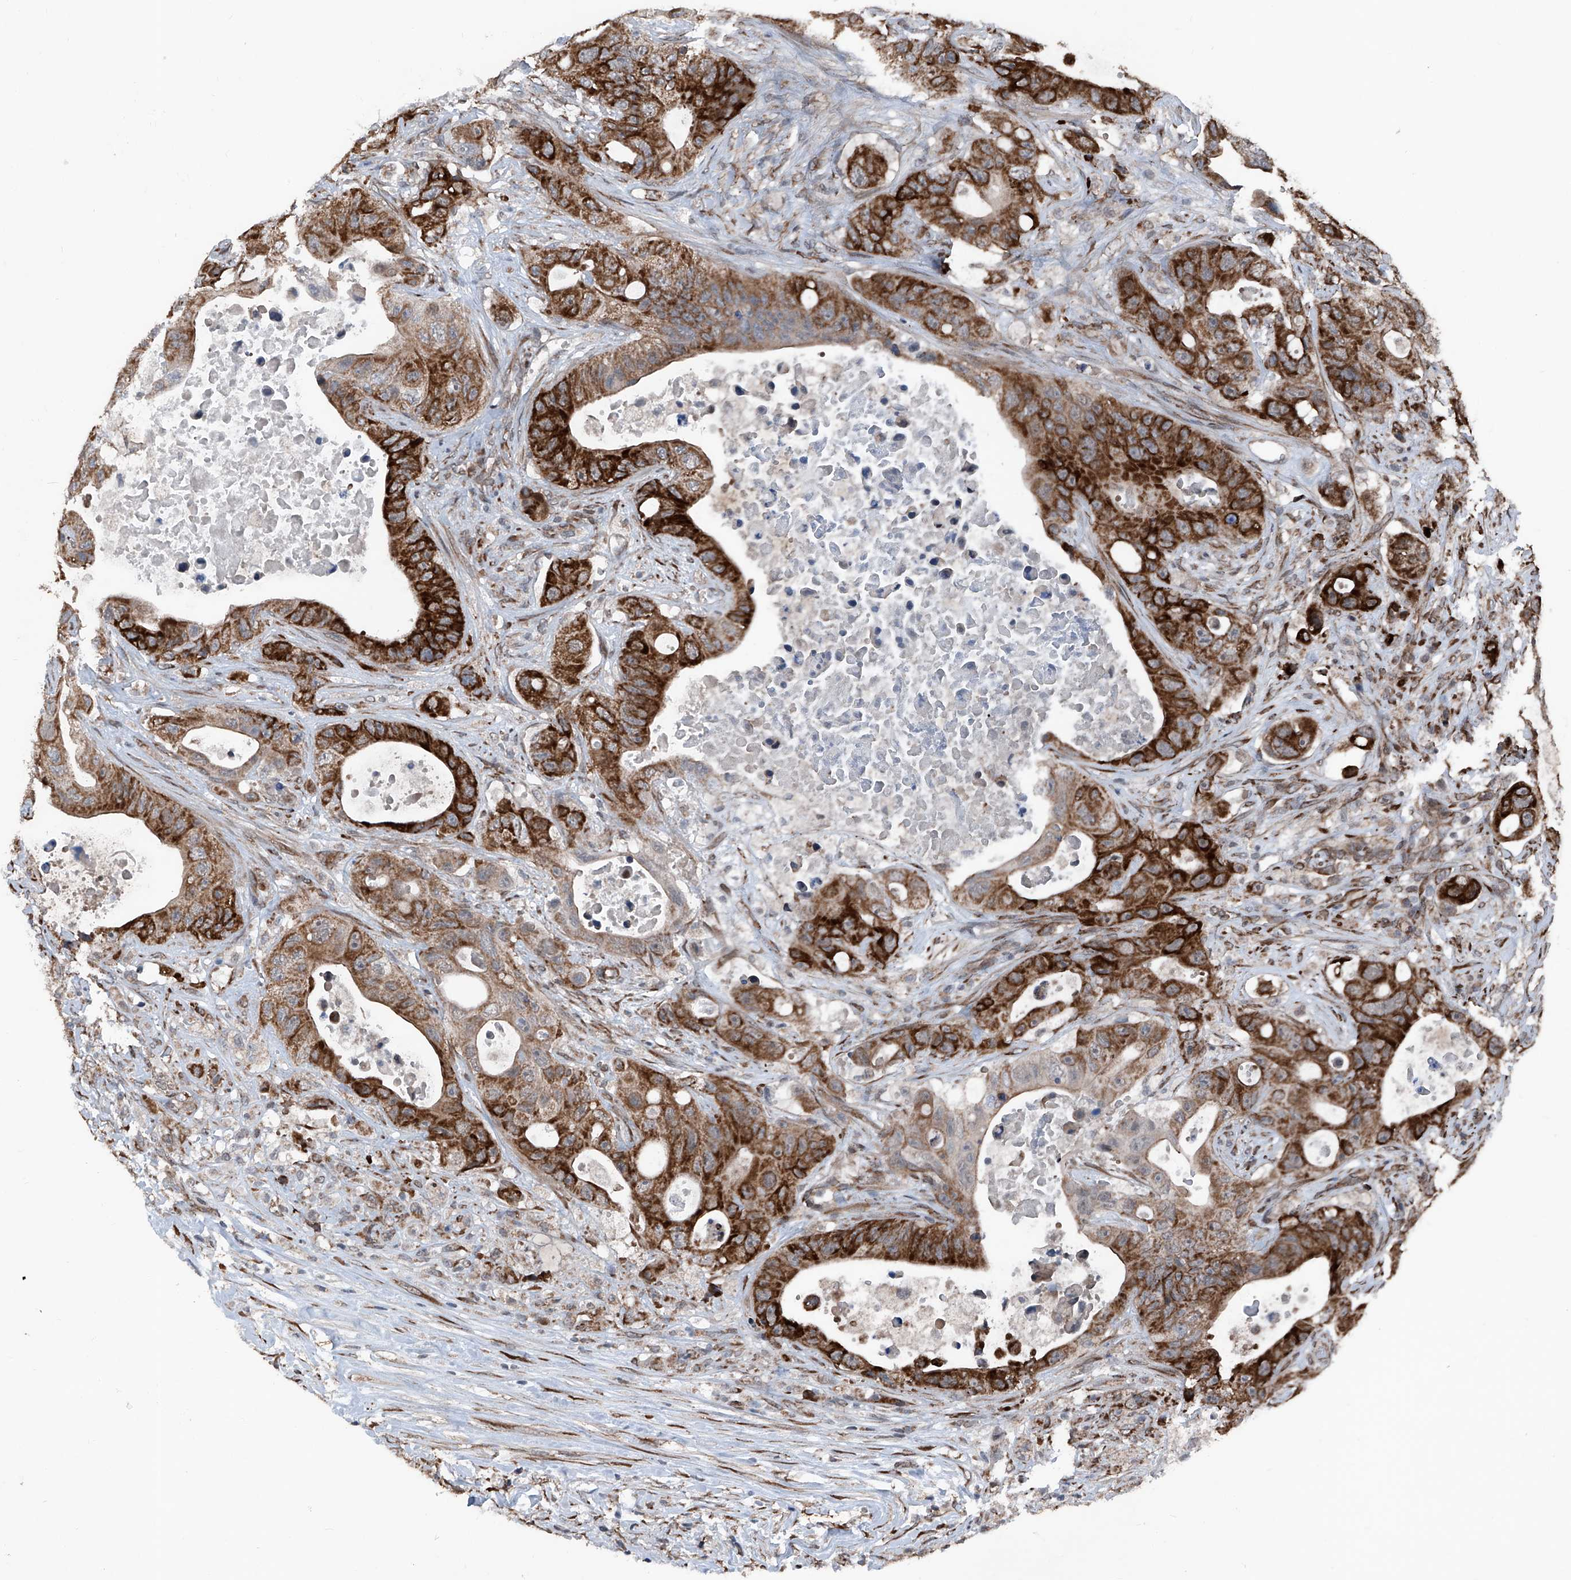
{"staining": {"intensity": "strong", "quantity": ">75%", "location": "cytoplasmic/membranous"}, "tissue": "colorectal cancer", "cell_type": "Tumor cells", "image_type": "cancer", "snomed": [{"axis": "morphology", "description": "Adenocarcinoma, NOS"}, {"axis": "topography", "description": "Colon"}], "caption": "This is a histology image of immunohistochemistry staining of colorectal cancer, which shows strong positivity in the cytoplasmic/membranous of tumor cells.", "gene": "COA7", "patient": {"sex": "female", "age": 46}}